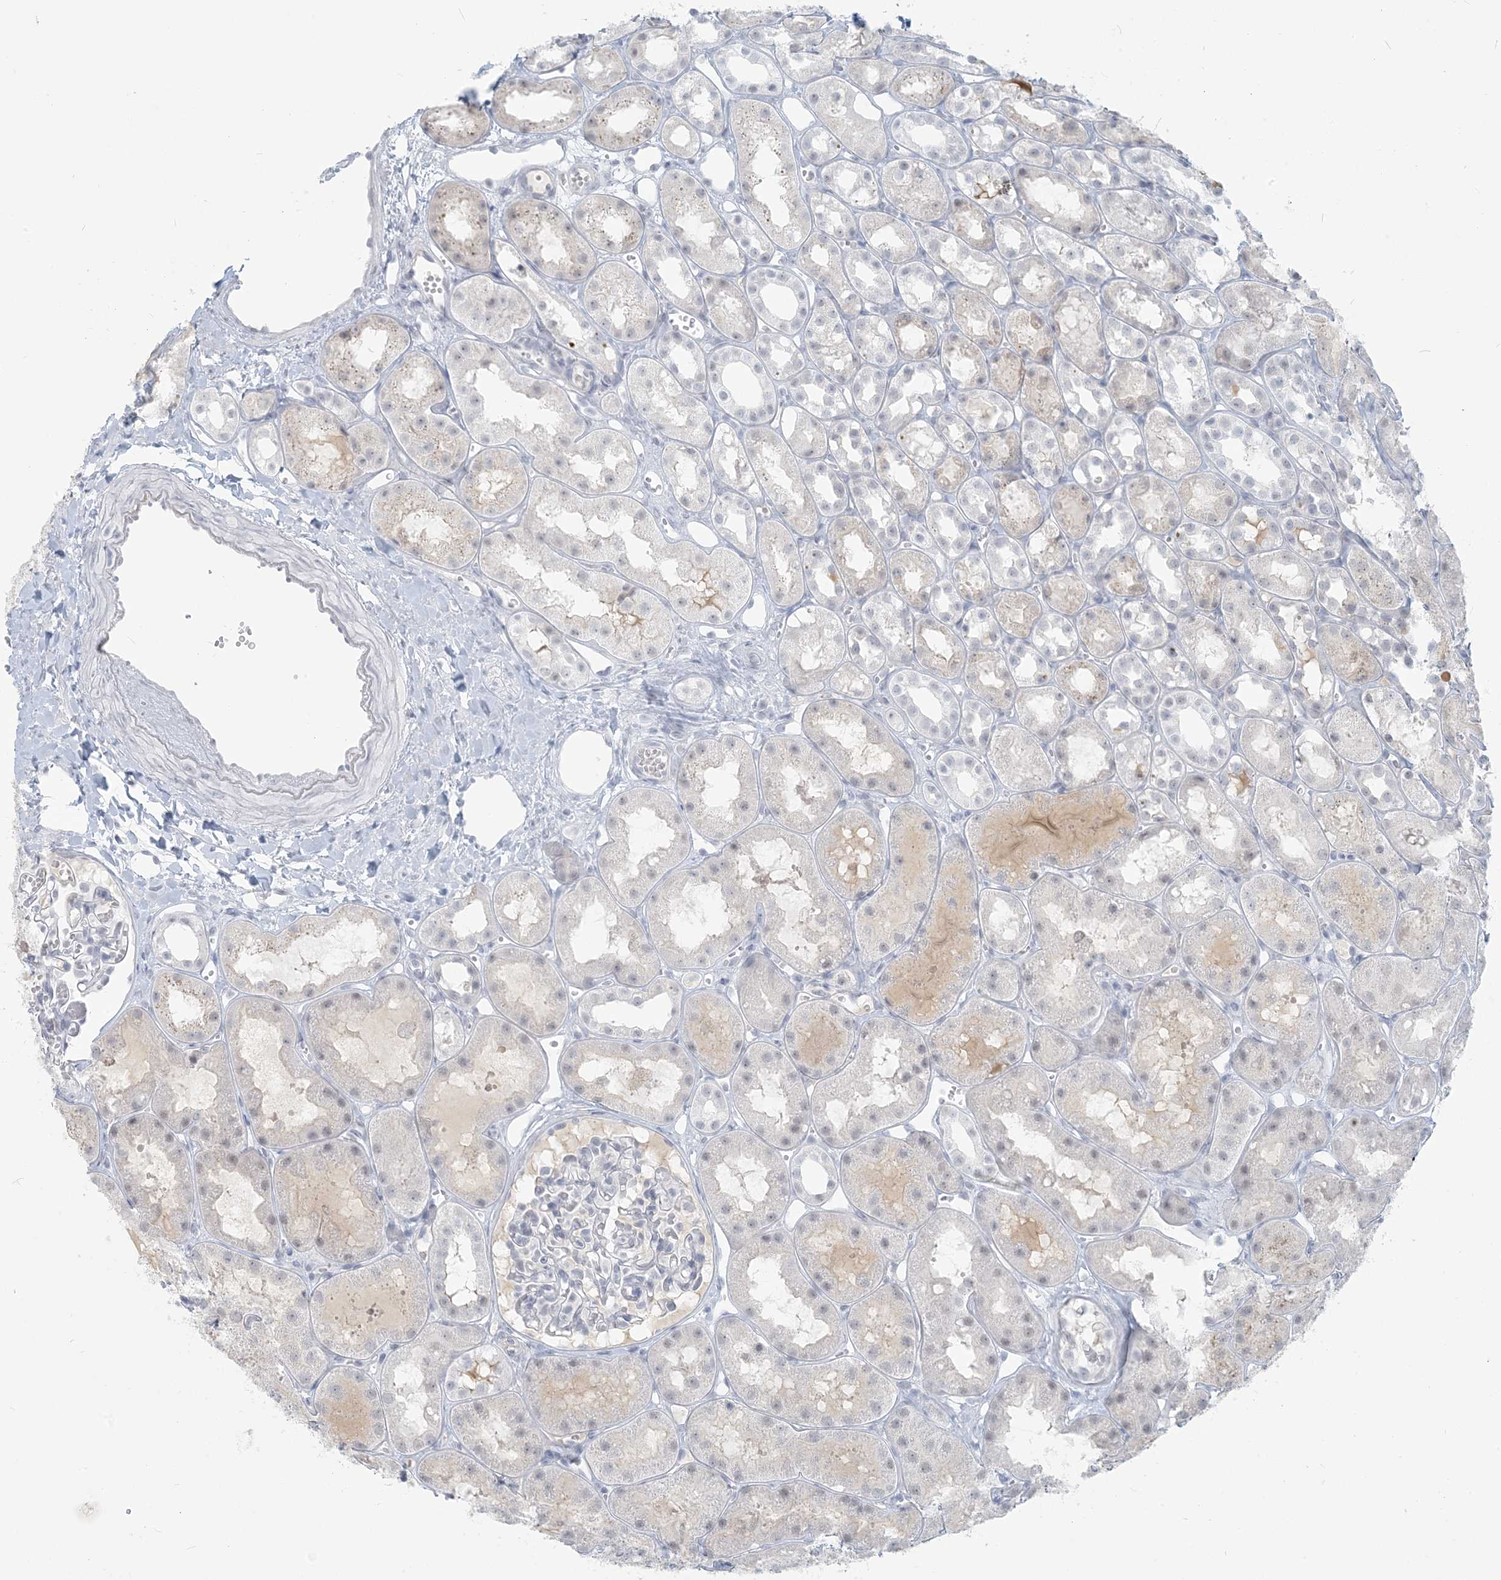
{"staining": {"intensity": "negative", "quantity": "none", "location": "none"}, "tissue": "kidney", "cell_type": "Cells in glomeruli", "image_type": "normal", "snomed": [{"axis": "morphology", "description": "Normal tissue, NOS"}, {"axis": "topography", "description": "Kidney"}], "caption": "This is an immunohistochemistry (IHC) micrograph of unremarkable kidney. There is no expression in cells in glomeruli.", "gene": "SCML1", "patient": {"sex": "male", "age": 16}}